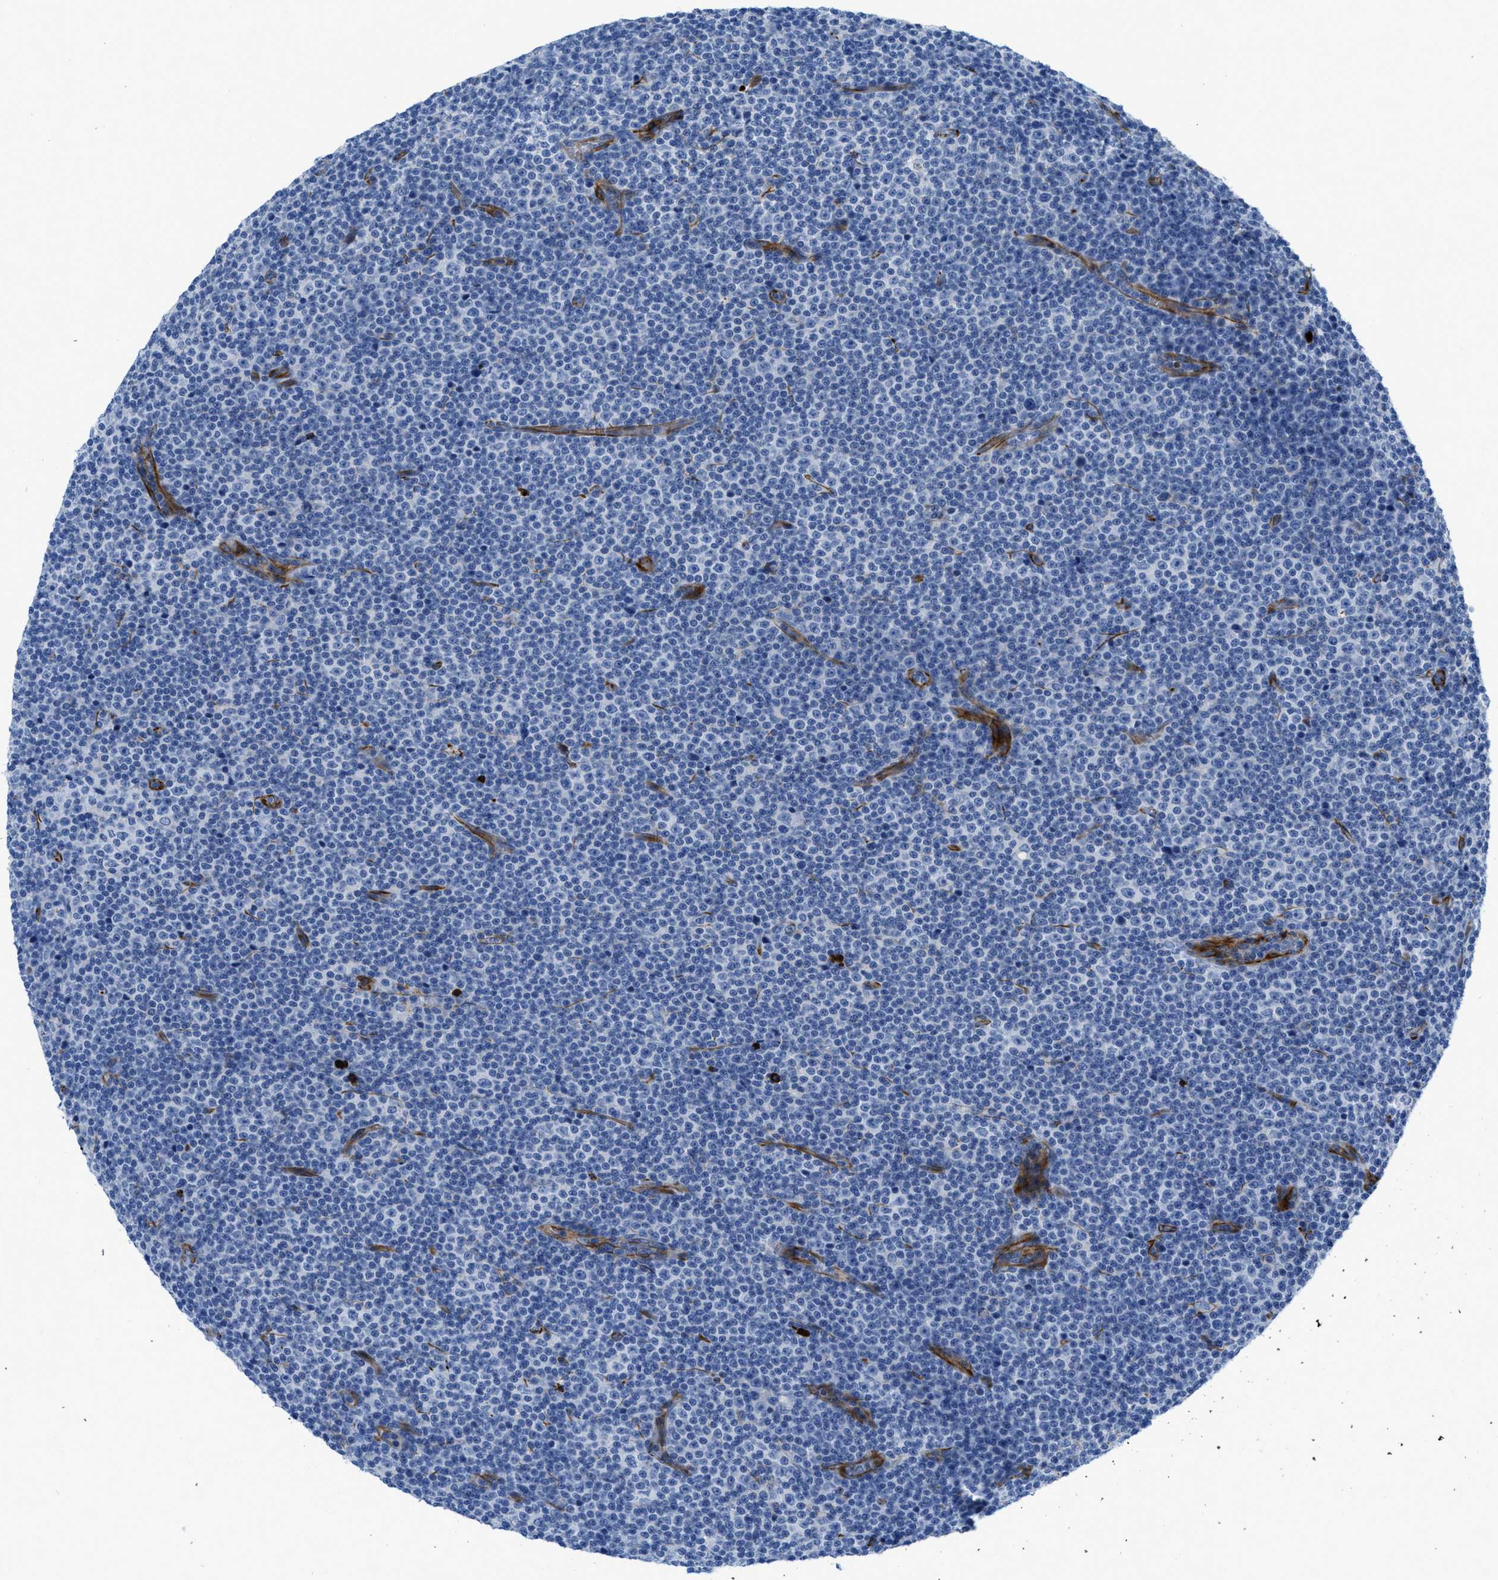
{"staining": {"intensity": "negative", "quantity": "none", "location": "none"}, "tissue": "lymphoma", "cell_type": "Tumor cells", "image_type": "cancer", "snomed": [{"axis": "morphology", "description": "Malignant lymphoma, non-Hodgkin's type, Low grade"}, {"axis": "topography", "description": "Lymph node"}], "caption": "Tumor cells show no significant protein staining in low-grade malignant lymphoma, non-Hodgkin's type. Brightfield microscopy of IHC stained with DAB (brown) and hematoxylin (blue), captured at high magnification.", "gene": "XCR1", "patient": {"sex": "female", "age": 67}}